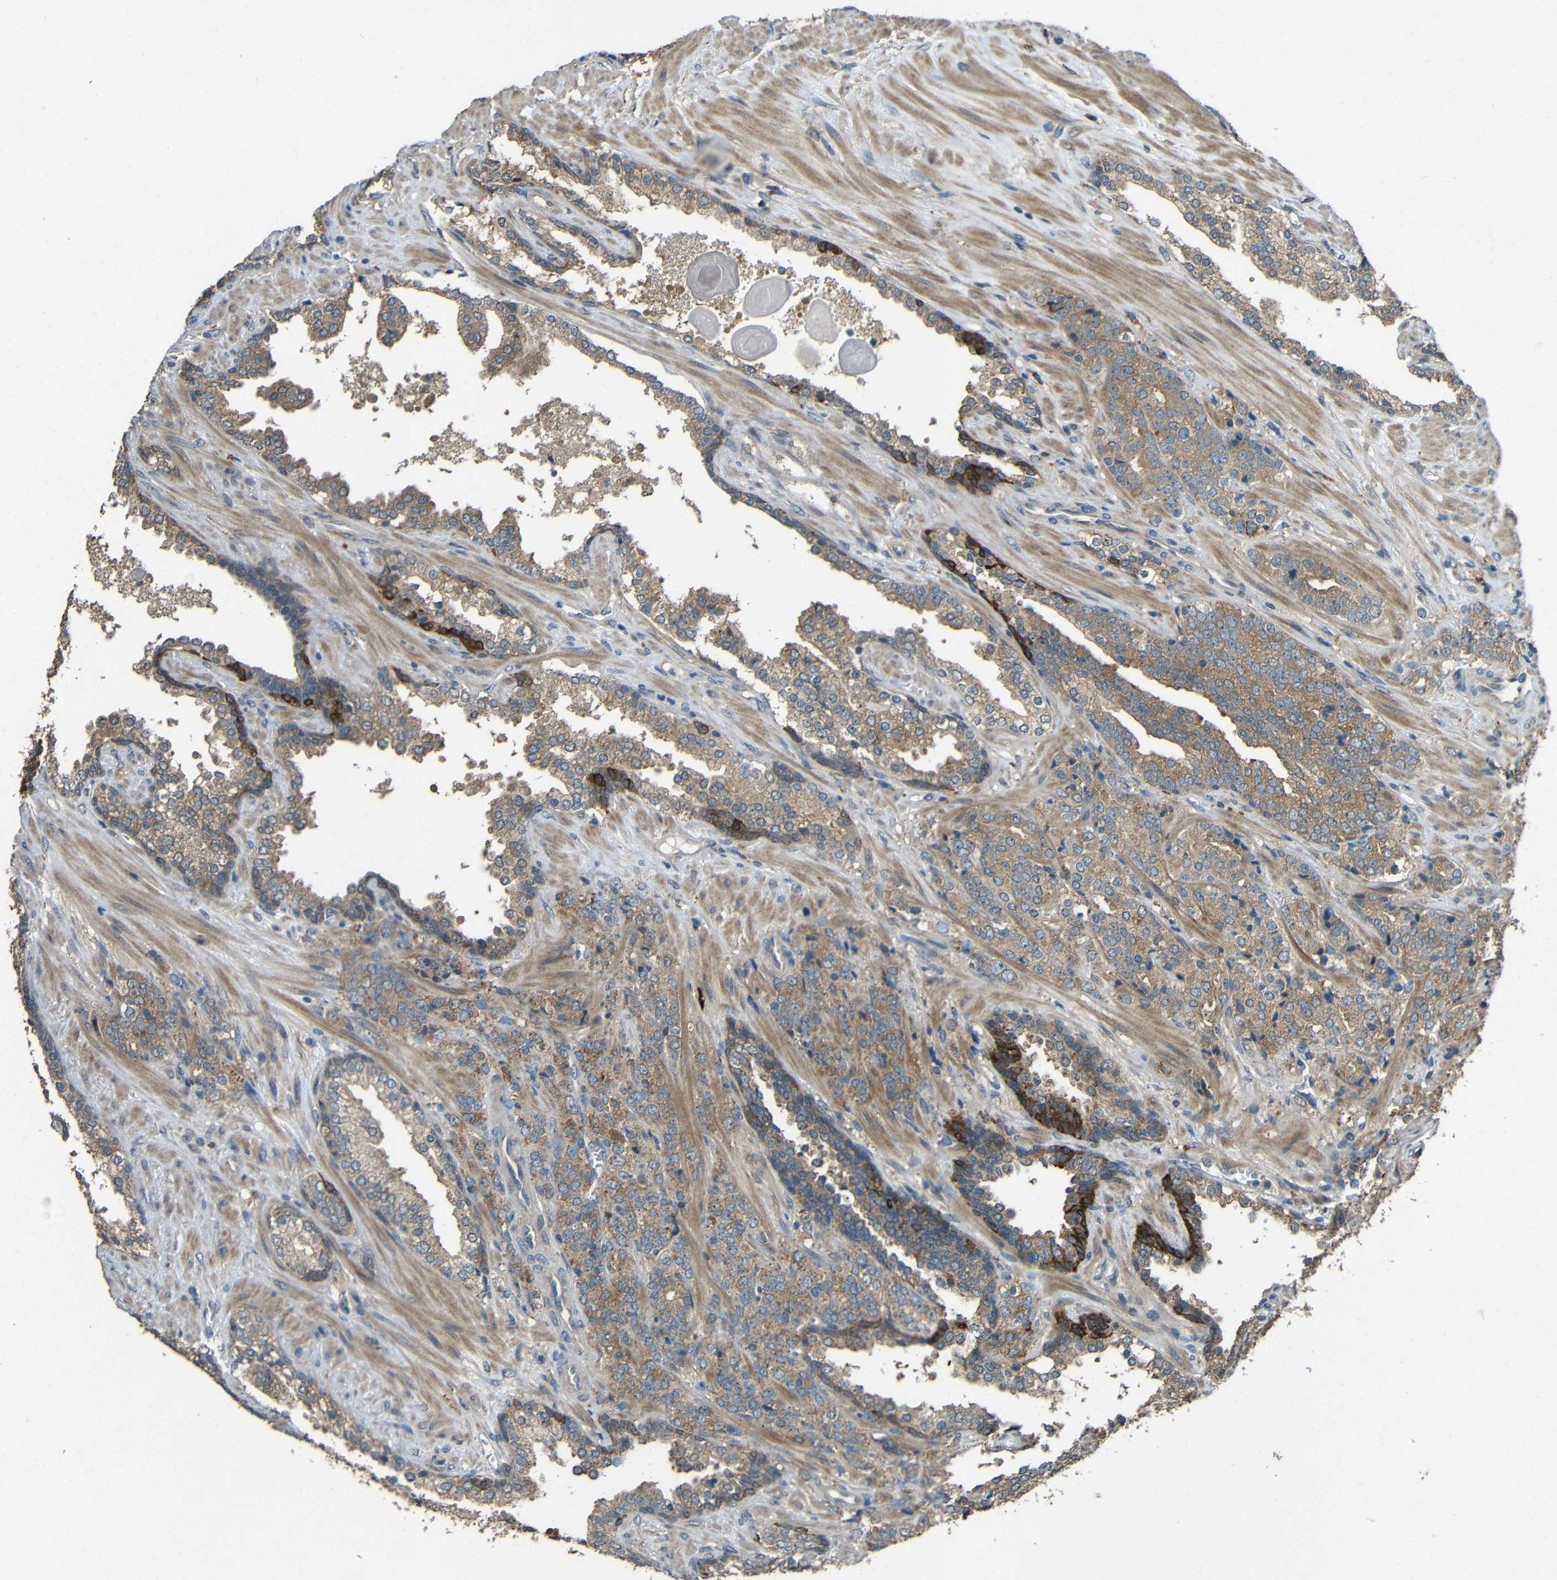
{"staining": {"intensity": "strong", "quantity": "<25%", "location": "cytoplasmic/membranous"}, "tissue": "prostate cancer", "cell_type": "Tumor cells", "image_type": "cancer", "snomed": [{"axis": "morphology", "description": "Adenocarcinoma, High grade"}, {"axis": "topography", "description": "Prostate"}], "caption": "High-power microscopy captured an immunohistochemistry (IHC) histopathology image of high-grade adenocarcinoma (prostate), revealing strong cytoplasmic/membranous staining in approximately <25% of tumor cells.", "gene": "ACACA", "patient": {"sex": "male", "age": 71}}